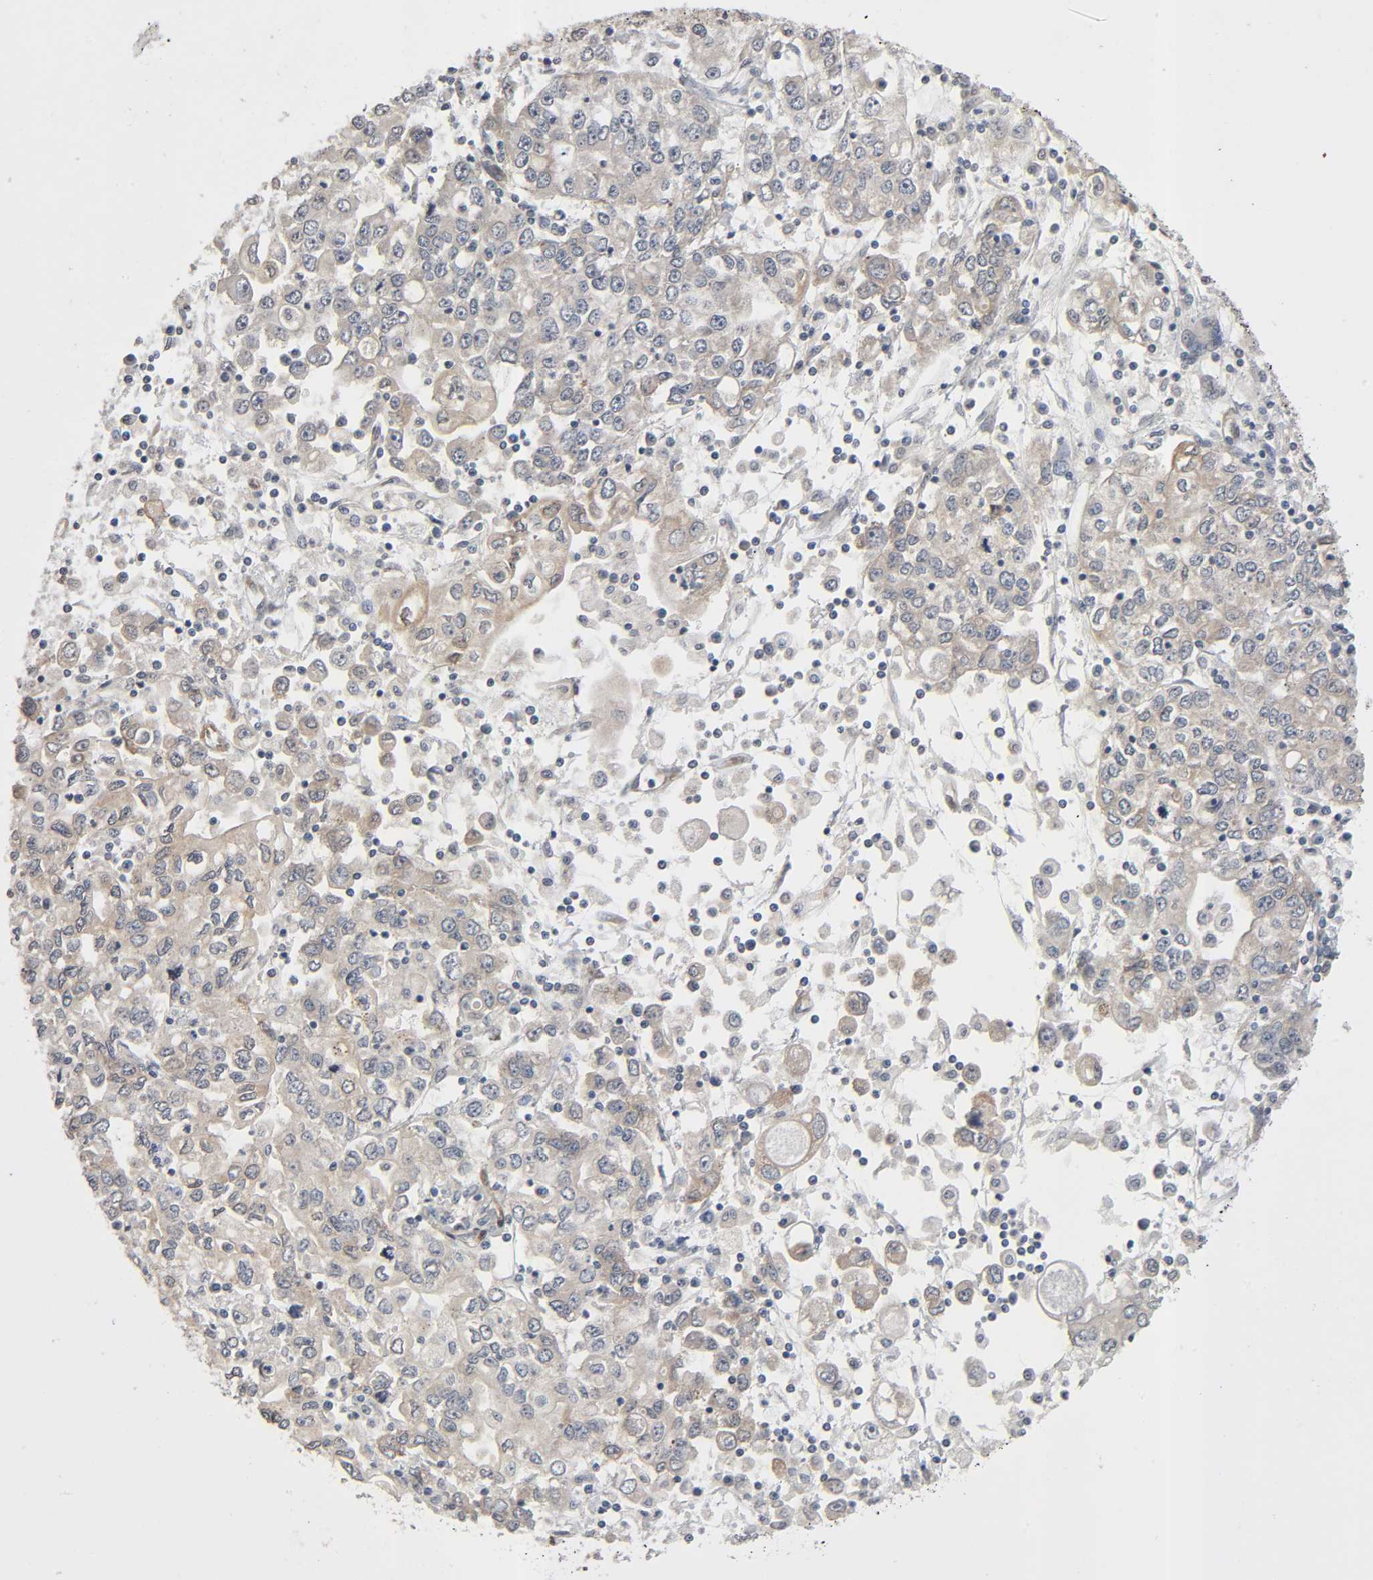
{"staining": {"intensity": "weak", "quantity": ">75%", "location": "cytoplasmic/membranous"}, "tissue": "stomach cancer", "cell_type": "Tumor cells", "image_type": "cancer", "snomed": [{"axis": "morphology", "description": "Adenocarcinoma, NOS"}, {"axis": "topography", "description": "Stomach, lower"}], "caption": "A micrograph of adenocarcinoma (stomach) stained for a protein exhibits weak cytoplasmic/membranous brown staining in tumor cells. (DAB (3,3'-diaminobenzidine) IHC with brightfield microscopy, high magnification).", "gene": "PTK2", "patient": {"sex": "female", "age": 72}}